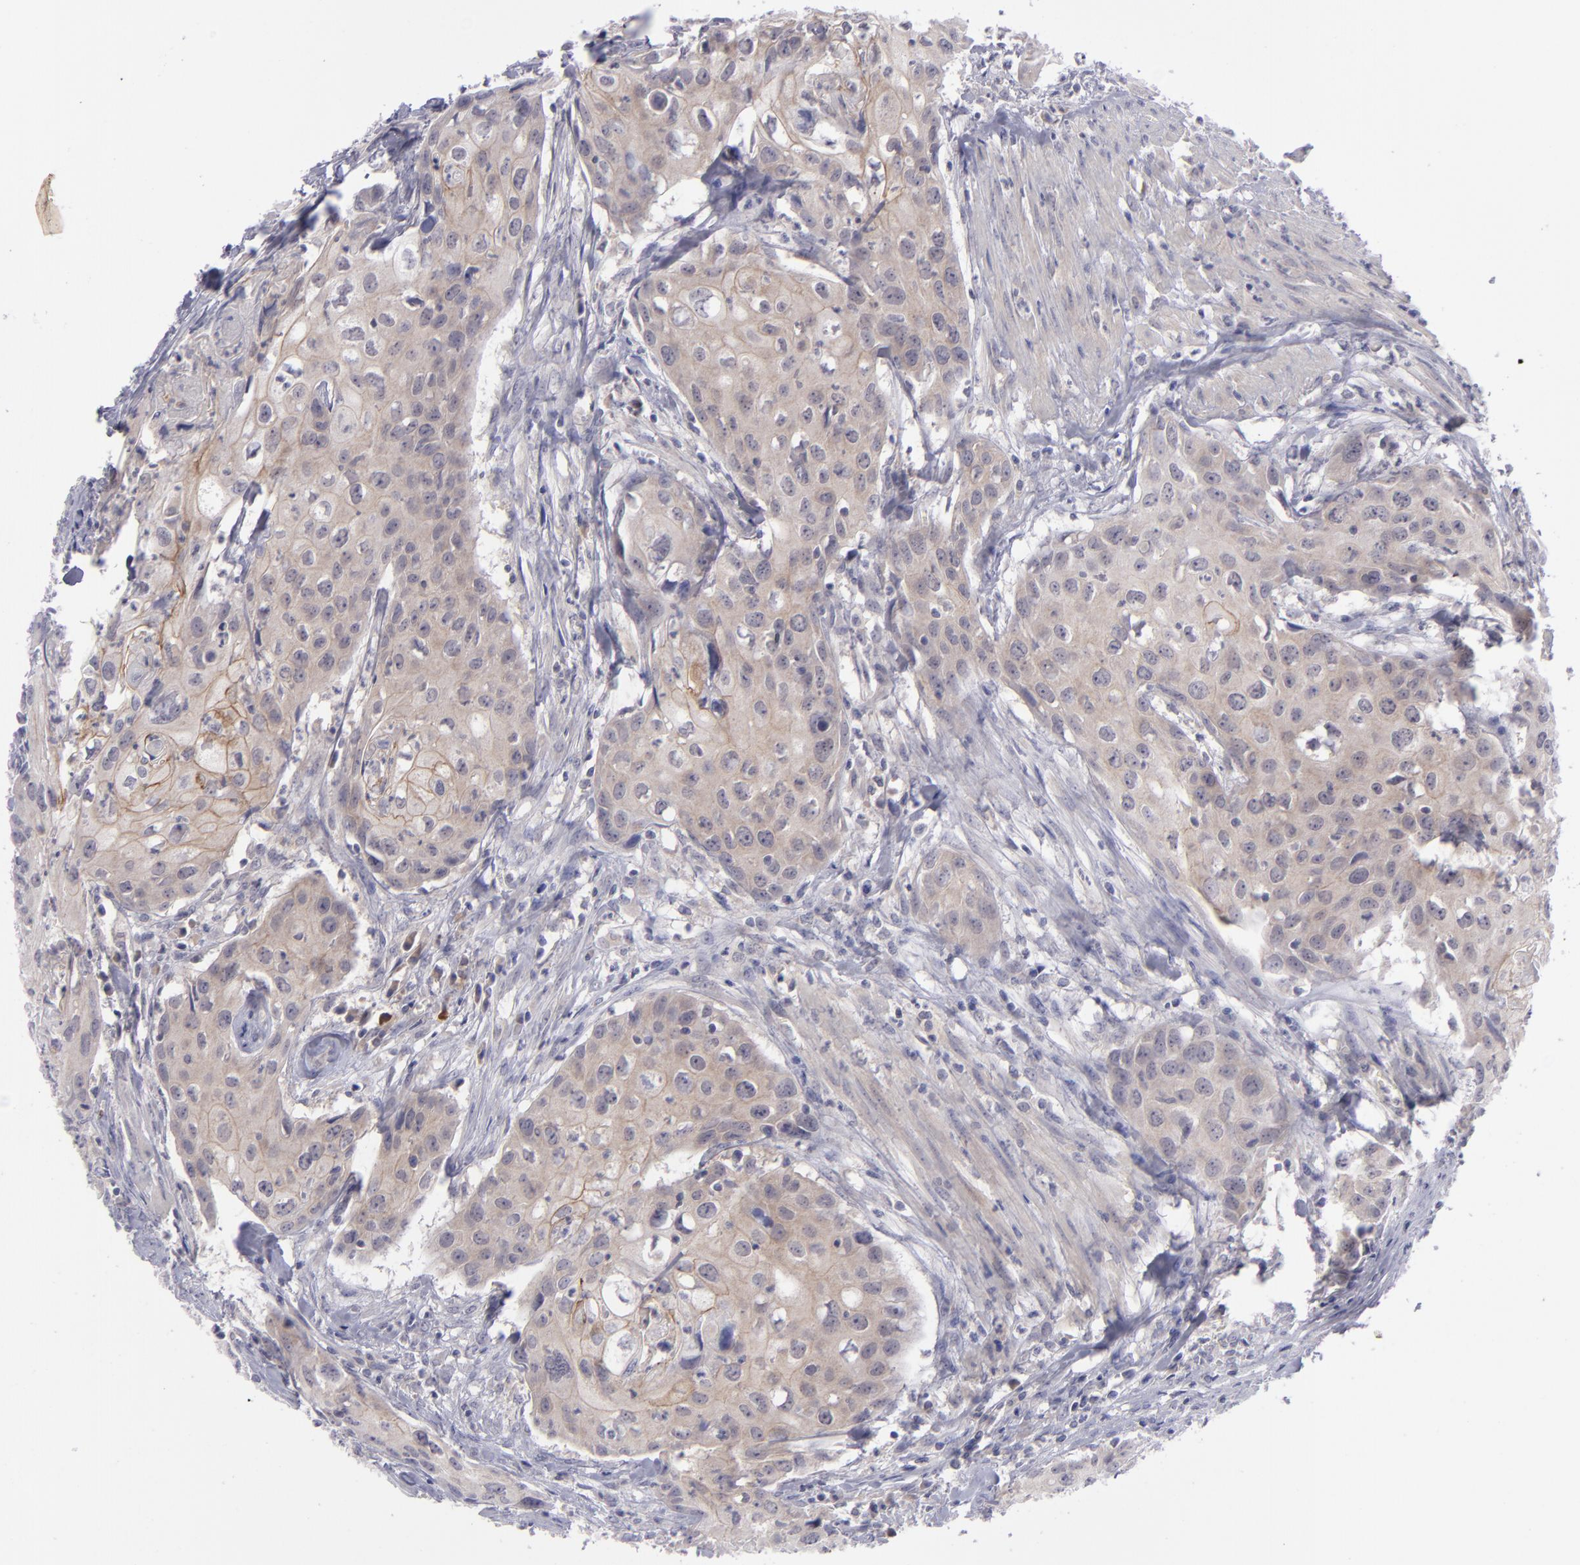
{"staining": {"intensity": "weak", "quantity": ">75%", "location": "cytoplasmic/membranous"}, "tissue": "urothelial cancer", "cell_type": "Tumor cells", "image_type": "cancer", "snomed": [{"axis": "morphology", "description": "Urothelial carcinoma, High grade"}, {"axis": "topography", "description": "Urinary bladder"}], "caption": "This is a histology image of immunohistochemistry staining of urothelial cancer, which shows weak positivity in the cytoplasmic/membranous of tumor cells.", "gene": "EVPL", "patient": {"sex": "male", "age": 54}}